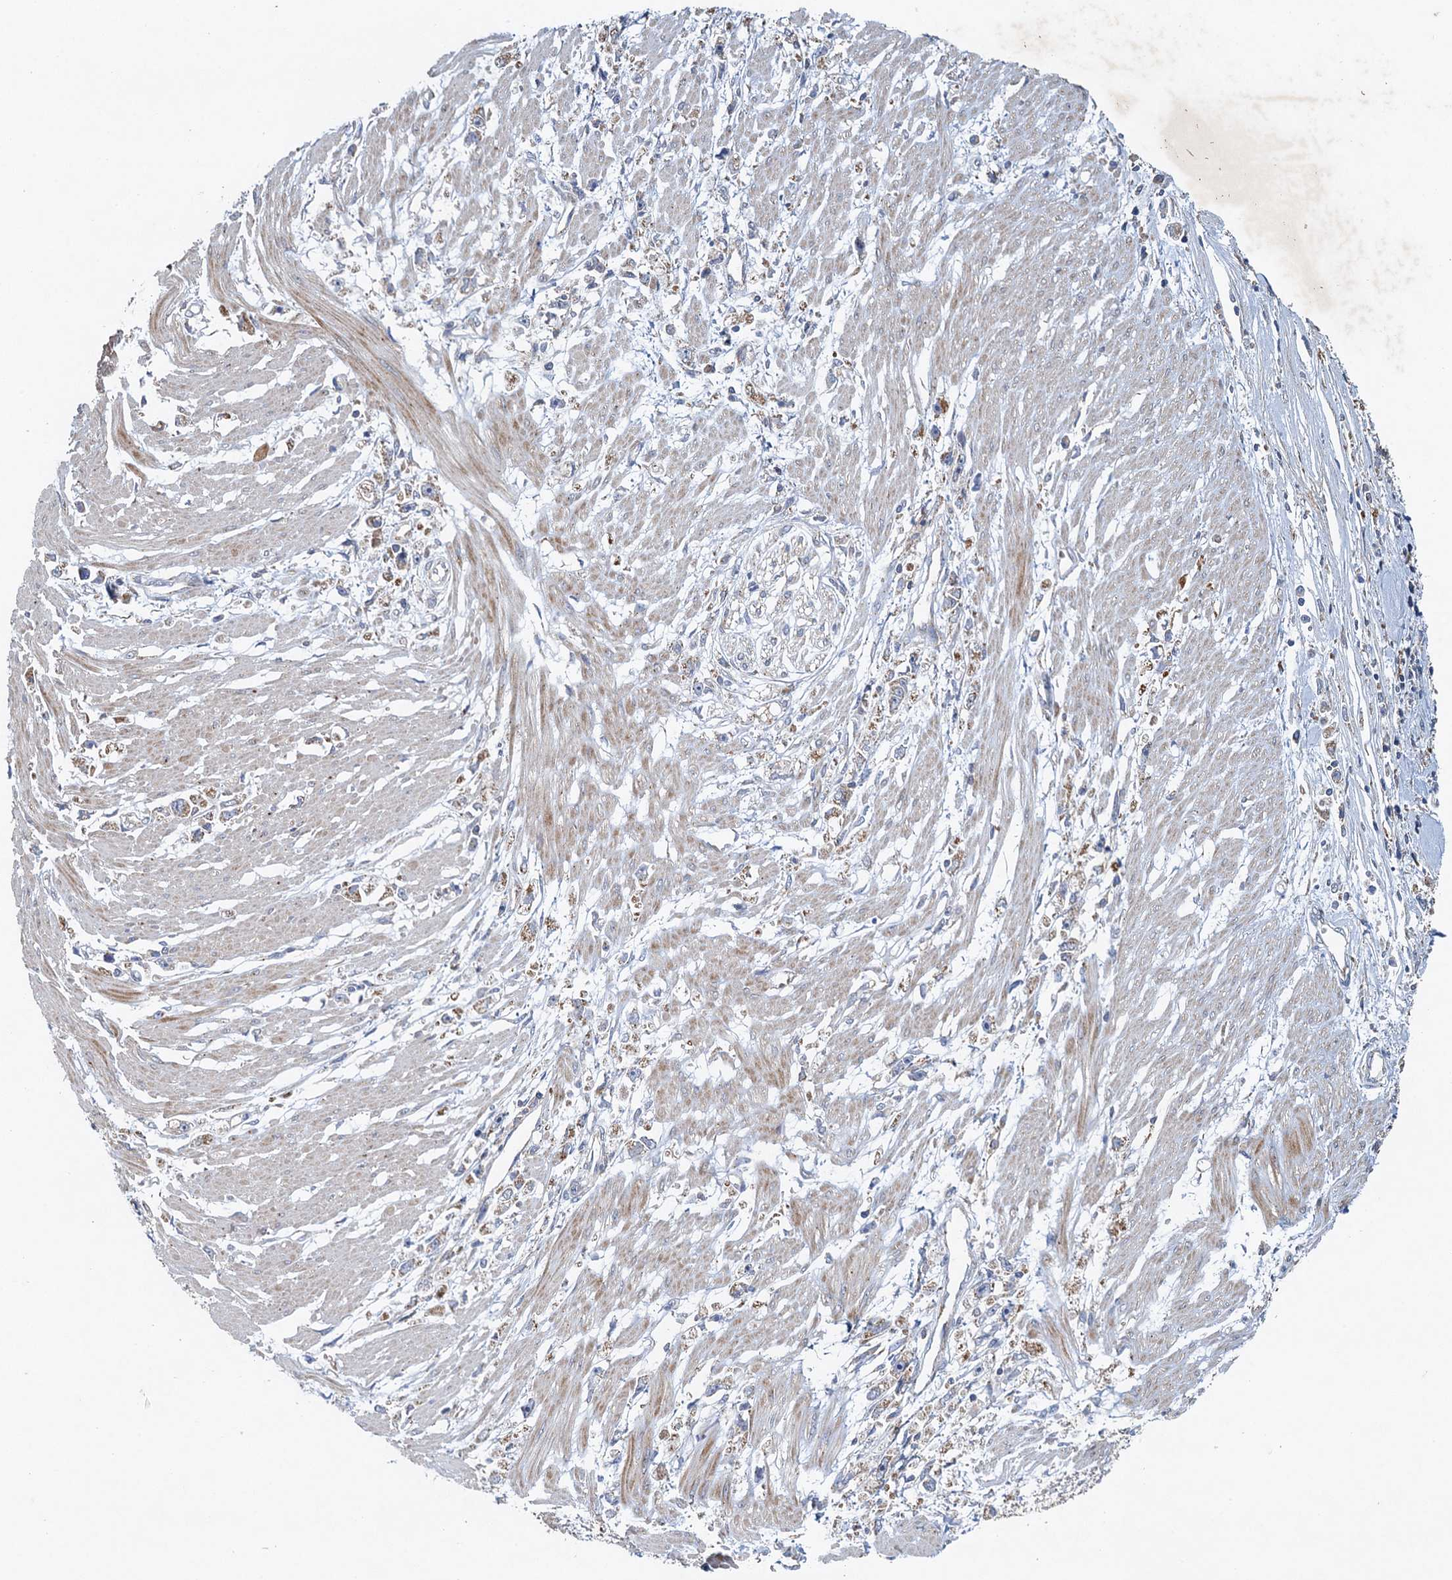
{"staining": {"intensity": "weak", "quantity": "25%-75%", "location": "cytoplasmic/membranous"}, "tissue": "stomach cancer", "cell_type": "Tumor cells", "image_type": "cancer", "snomed": [{"axis": "morphology", "description": "Adenocarcinoma, NOS"}, {"axis": "topography", "description": "Stomach"}], "caption": "The micrograph demonstrates a brown stain indicating the presence of a protein in the cytoplasmic/membranous of tumor cells in adenocarcinoma (stomach). The staining is performed using DAB (3,3'-diaminobenzidine) brown chromogen to label protein expression. The nuclei are counter-stained blue using hematoxylin.", "gene": "BCS1L", "patient": {"sex": "female", "age": 59}}